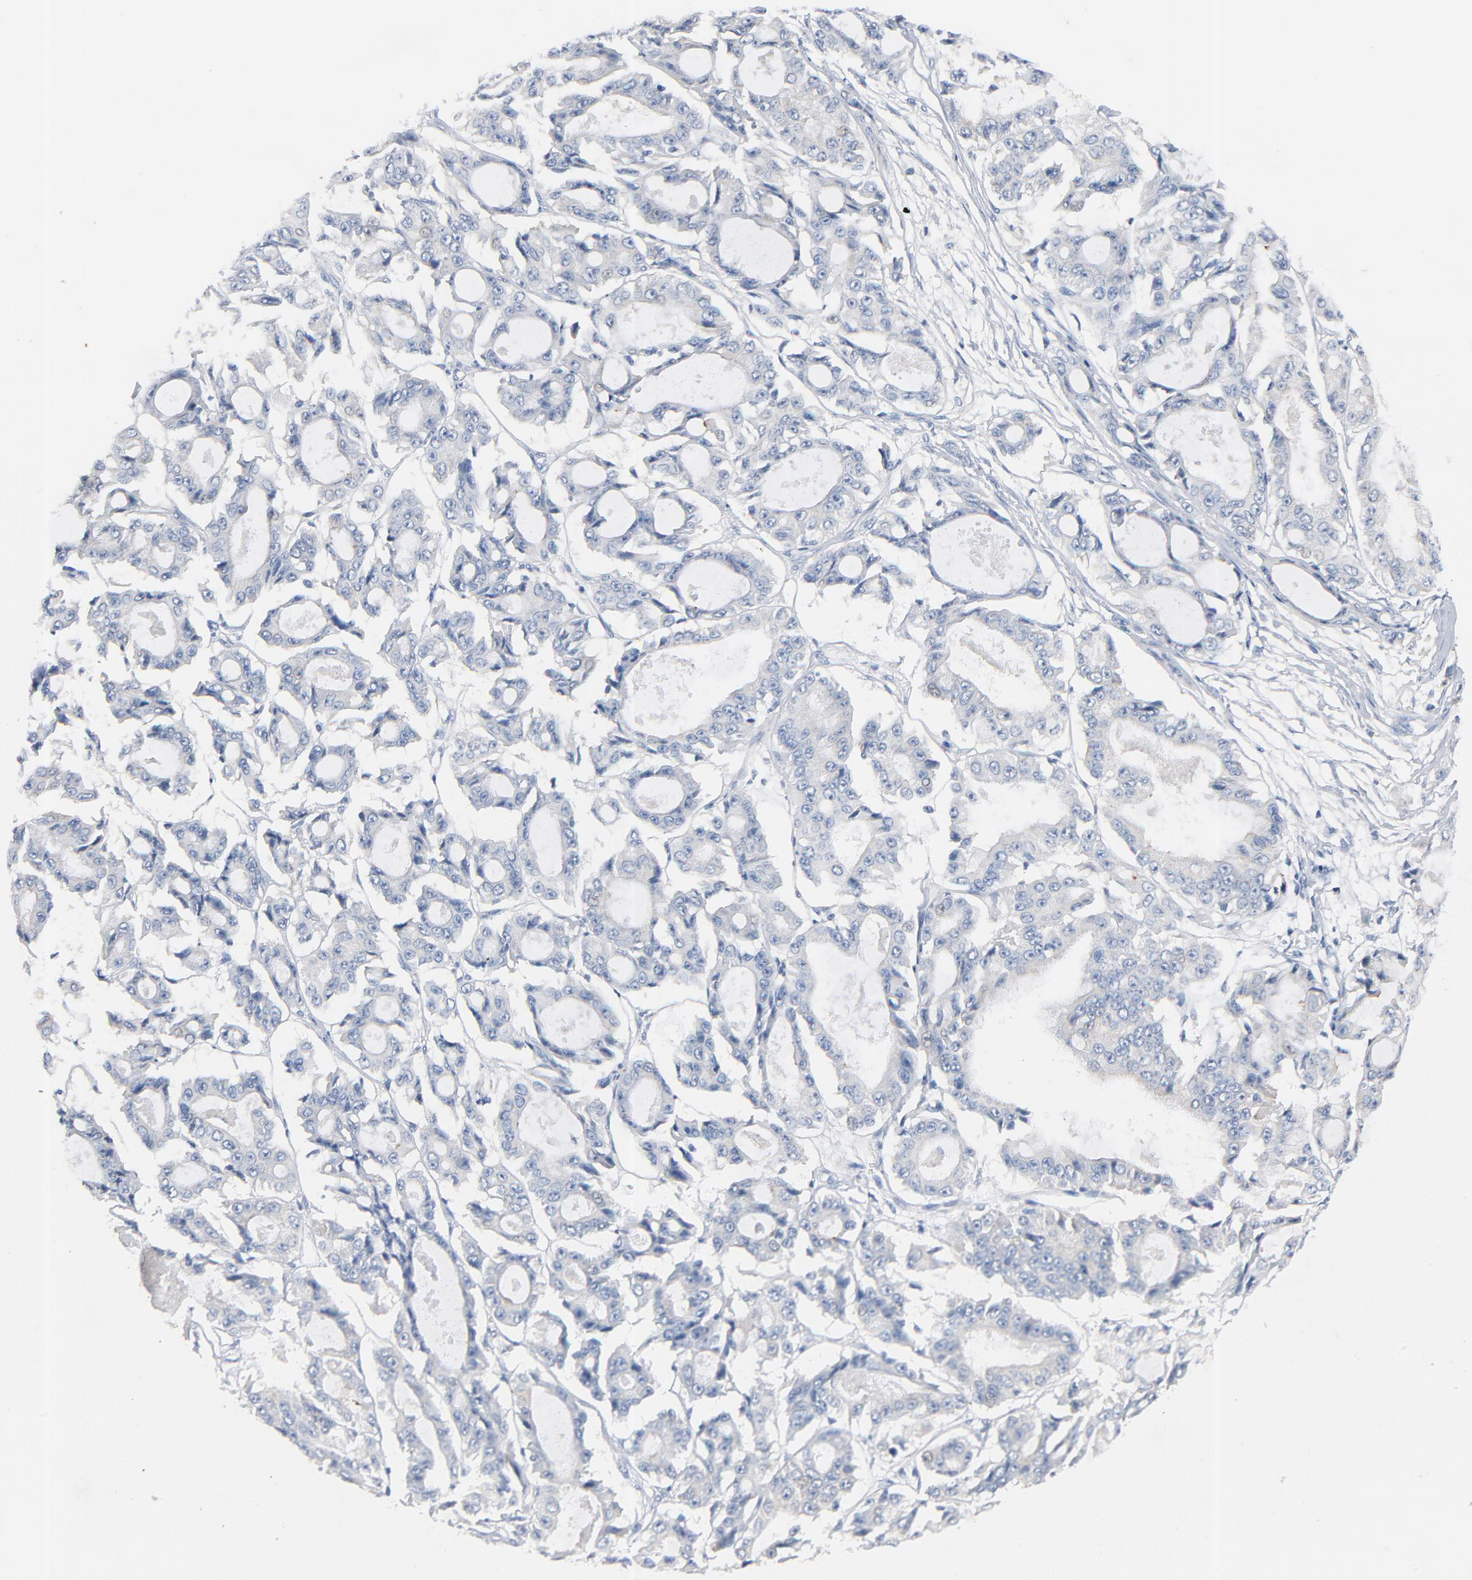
{"staining": {"intensity": "negative", "quantity": "none", "location": "none"}, "tissue": "ovarian cancer", "cell_type": "Tumor cells", "image_type": "cancer", "snomed": [{"axis": "morphology", "description": "Carcinoma, endometroid"}, {"axis": "topography", "description": "Ovary"}], "caption": "High power microscopy histopathology image of an IHC image of ovarian cancer (endometroid carcinoma), revealing no significant expression in tumor cells.", "gene": "IFT43", "patient": {"sex": "female", "age": 61}}